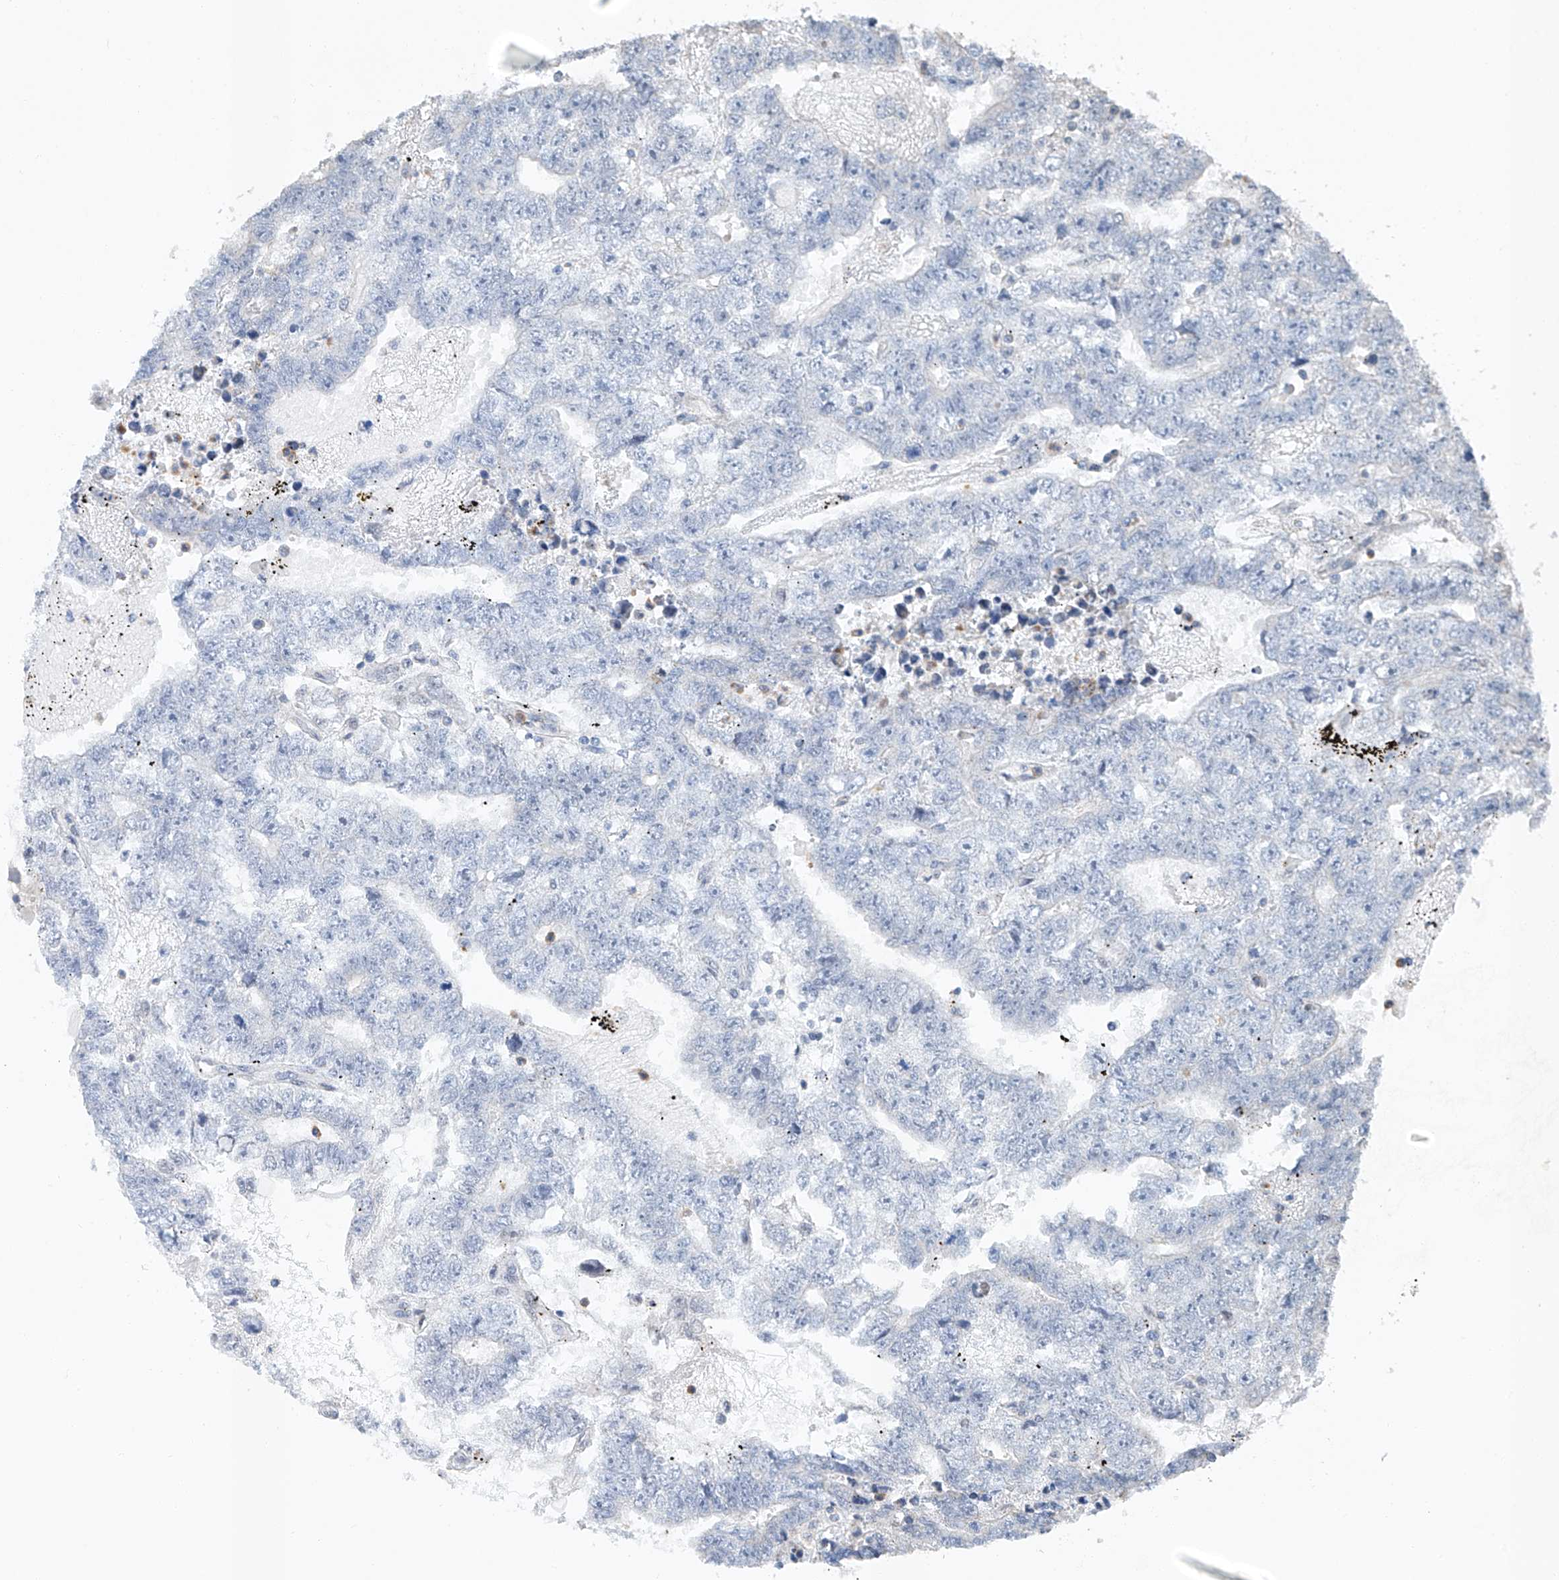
{"staining": {"intensity": "negative", "quantity": "none", "location": "none"}, "tissue": "testis cancer", "cell_type": "Tumor cells", "image_type": "cancer", "snomed": [{"axis": "morphology", "description": "Carcinoma, Embryonal, NOS"}, {"axis": "topography", "description": "Testis"}], "caption": "An IHC image of testis embryonal carcinoma is shown. There is no staining in tumor cells of testis embryonal carcinoma.", "gene": "KLF15", "patient": {"sex": "male", "age": 25}}